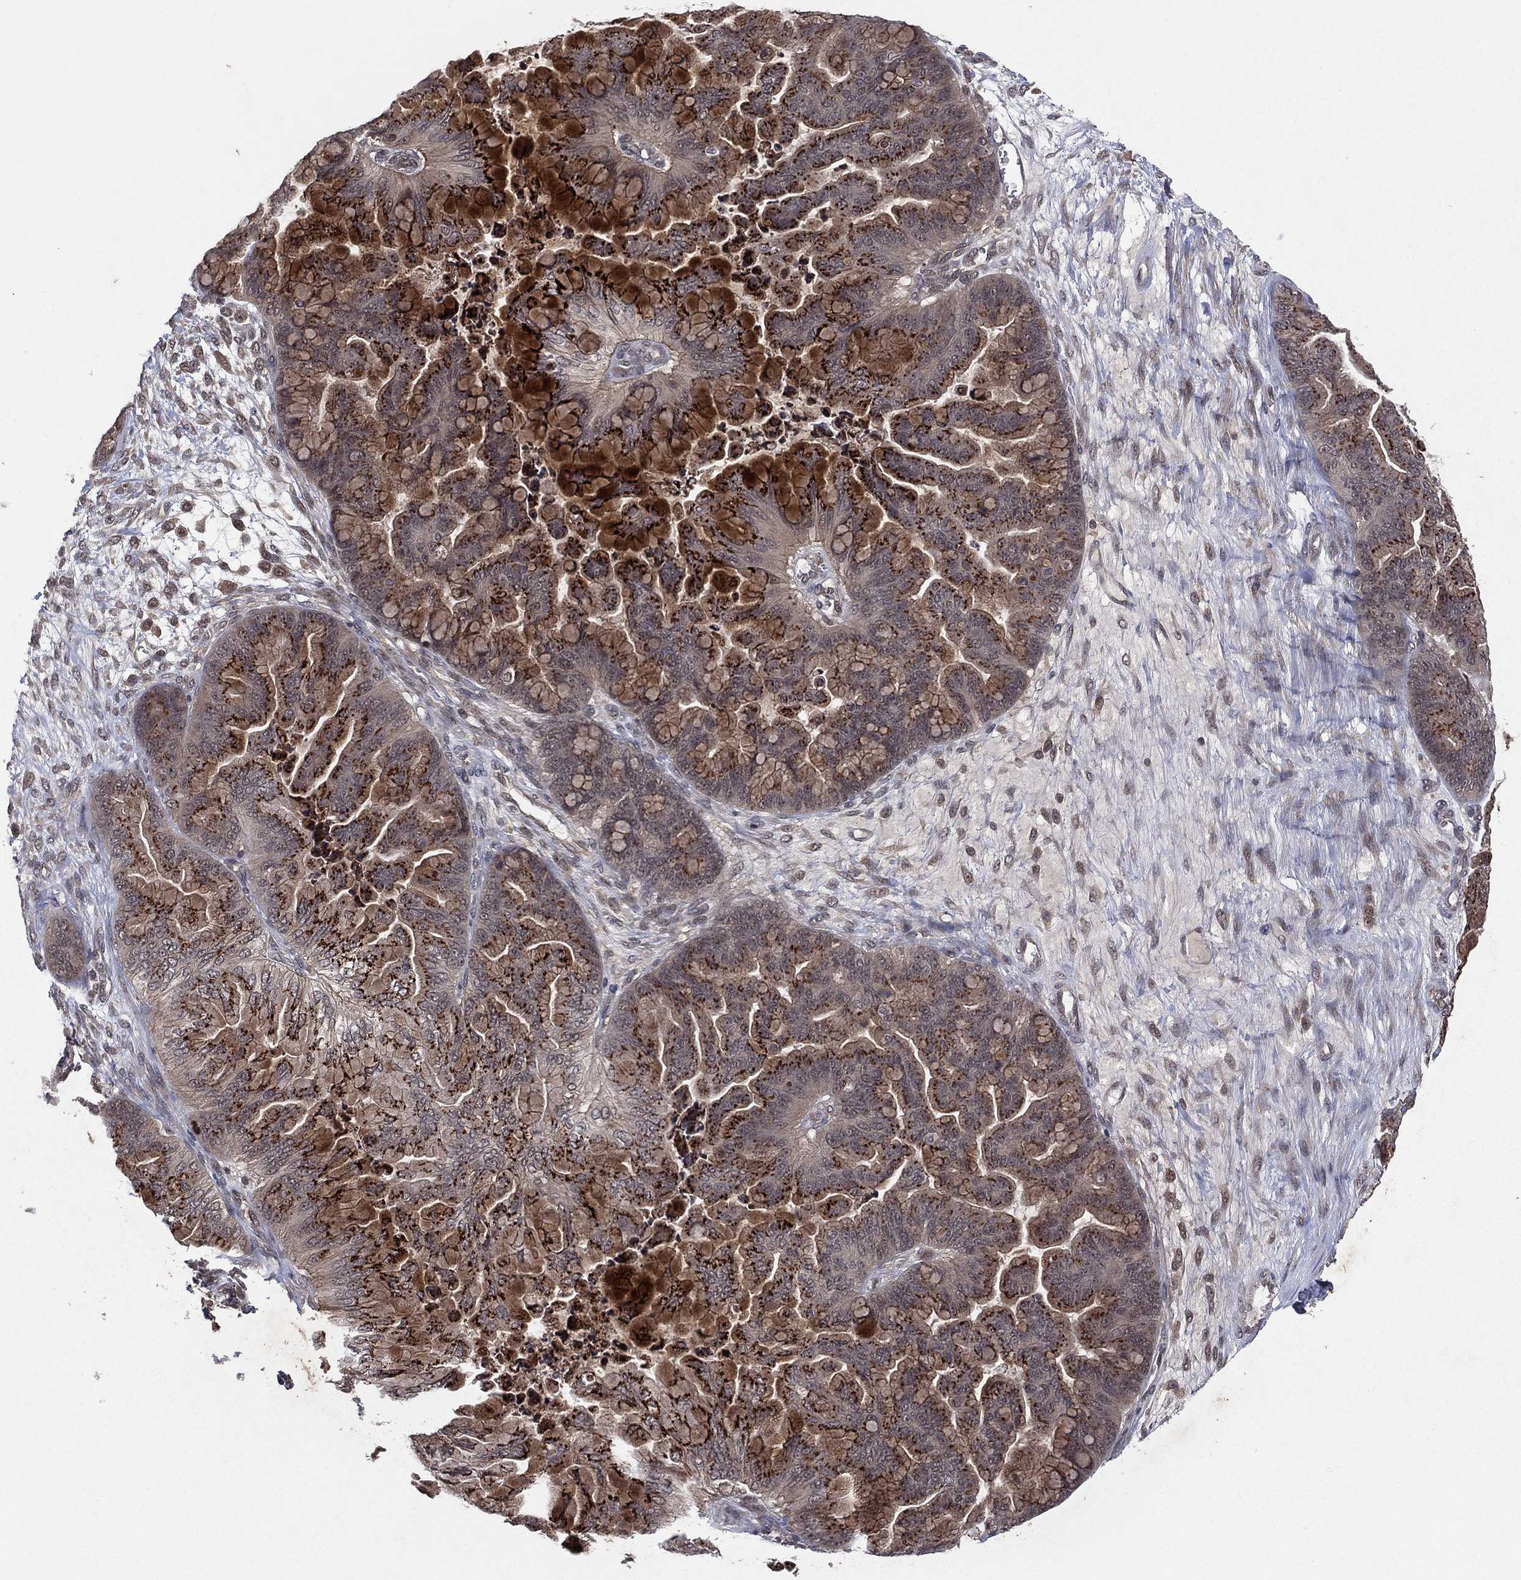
{"staining": {"intensity": "strong", "quantity": "25%-75%", "location": "cytoplasmic/membranous"}, "tissue": "ovarian cancer", "cell_type": "Tumor cells", "image_type": "cancer", "snomed": [{"axis": "morphology", "description": "Cystadenocarcinoma, mucinous, NOS"}, {"axis": "topography", "description": "Ovary"}], "caption": "Immunohistochemistry (IHC) (DAB) staining of human mucinous cystadenocarcinoma (ovarian) exhibits strong cytoplasmic/membranous protein expression in about 25%-75% of tumor cells.", "gene": "ATG4B", "patient": {"sex": "female", "age": 67}}